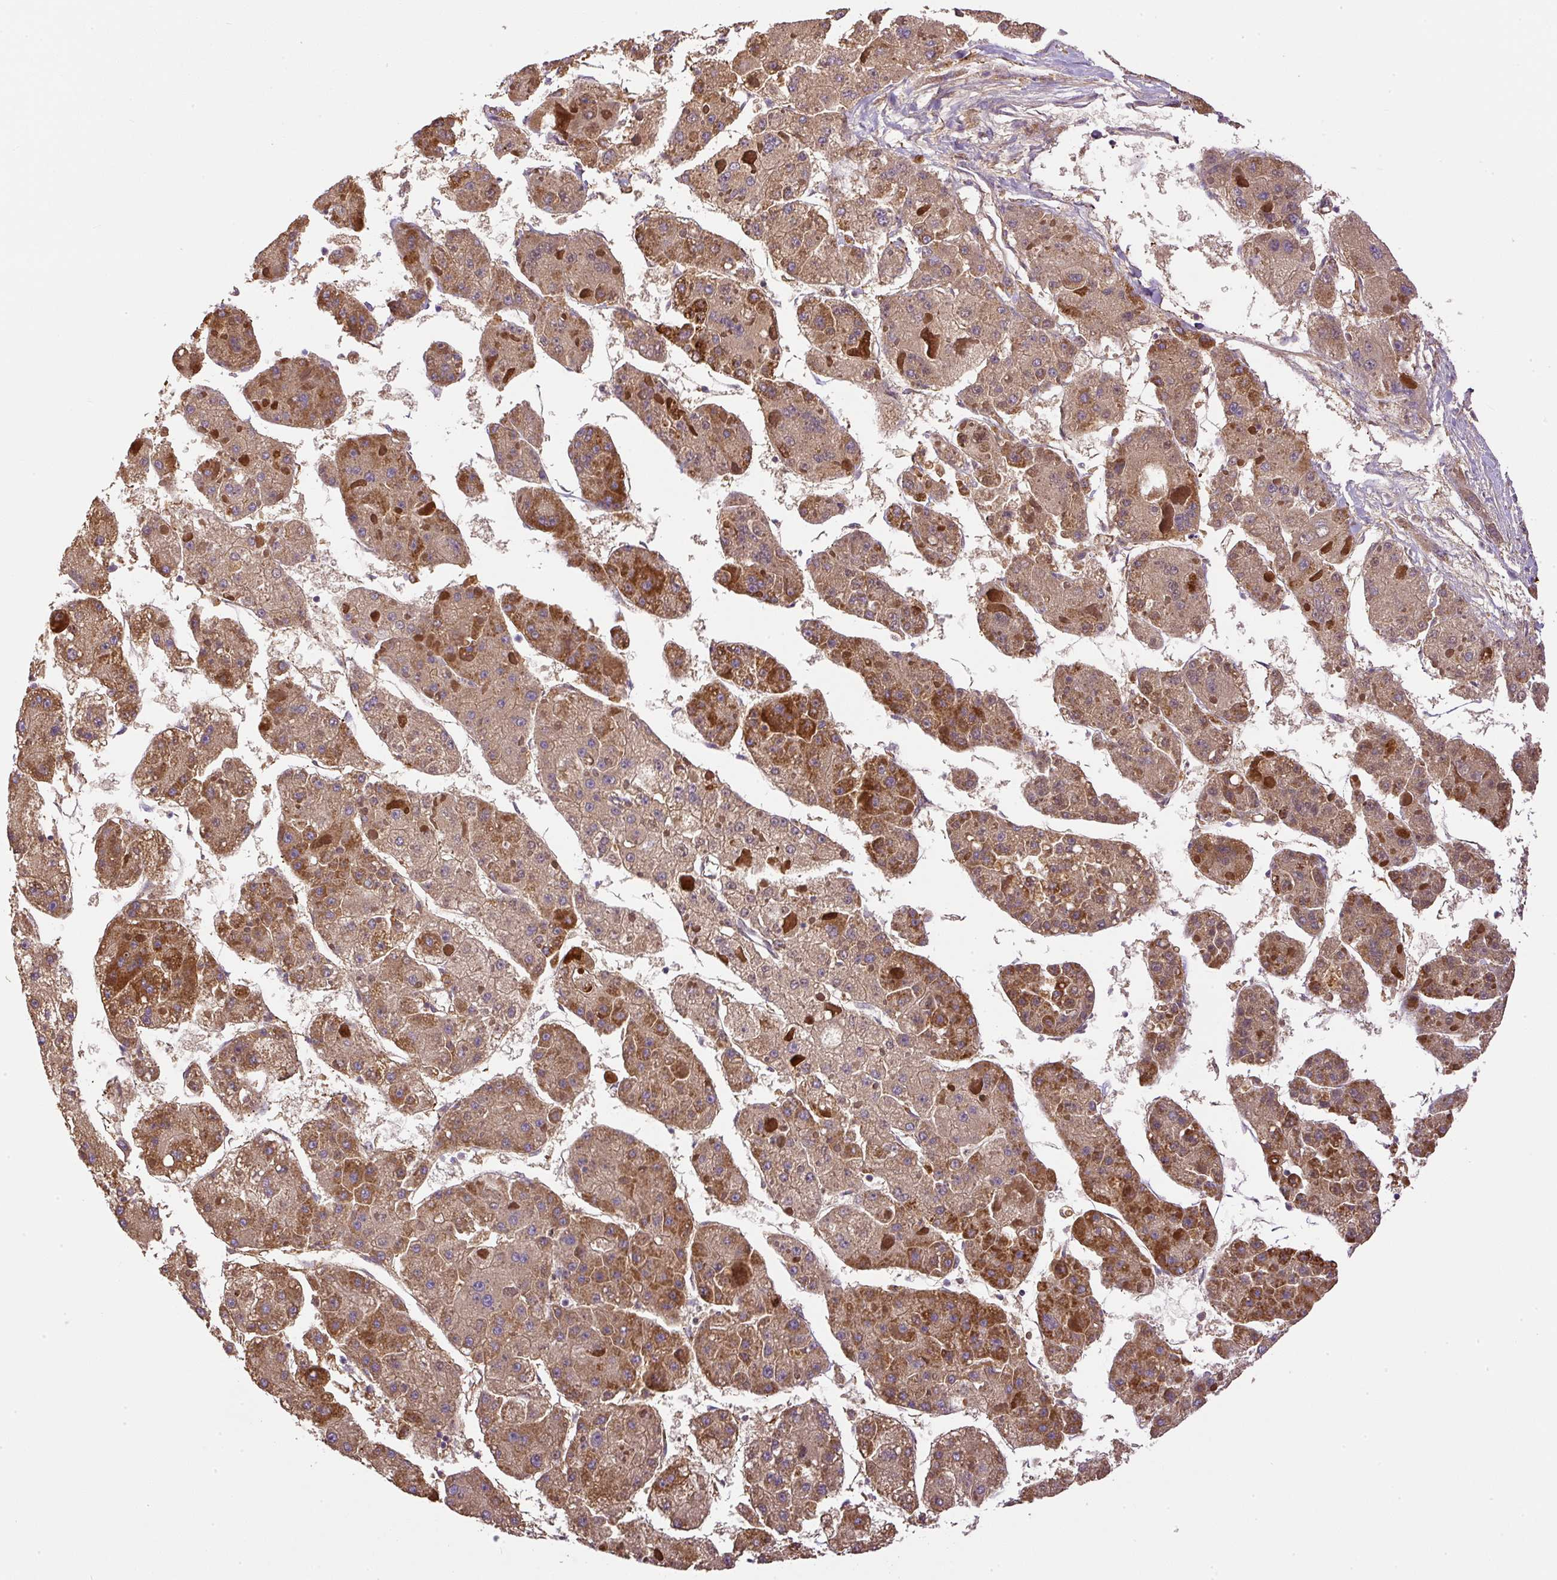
{"staining": {"intensity": "moderate", "quantity": ">75%", "location": "cytoplasmic/membranous"}, "tissue": "liver cancer", "cell_type": "Tumor cells", "image_type": "cancer", "snomed": [{"axis": "morphology", "description": "Carcinoma, Hepatocellular, NOS"}, {"axis": "topography", "description": "Liver"}], "caption": "IHC of human liver cancer demonstrates medium levels of moderate cytoplasmic/membranous expression in about >75% of tumor cells.", "gene": "DAPK1", "patient": {"sex": "female", "age": 73}}